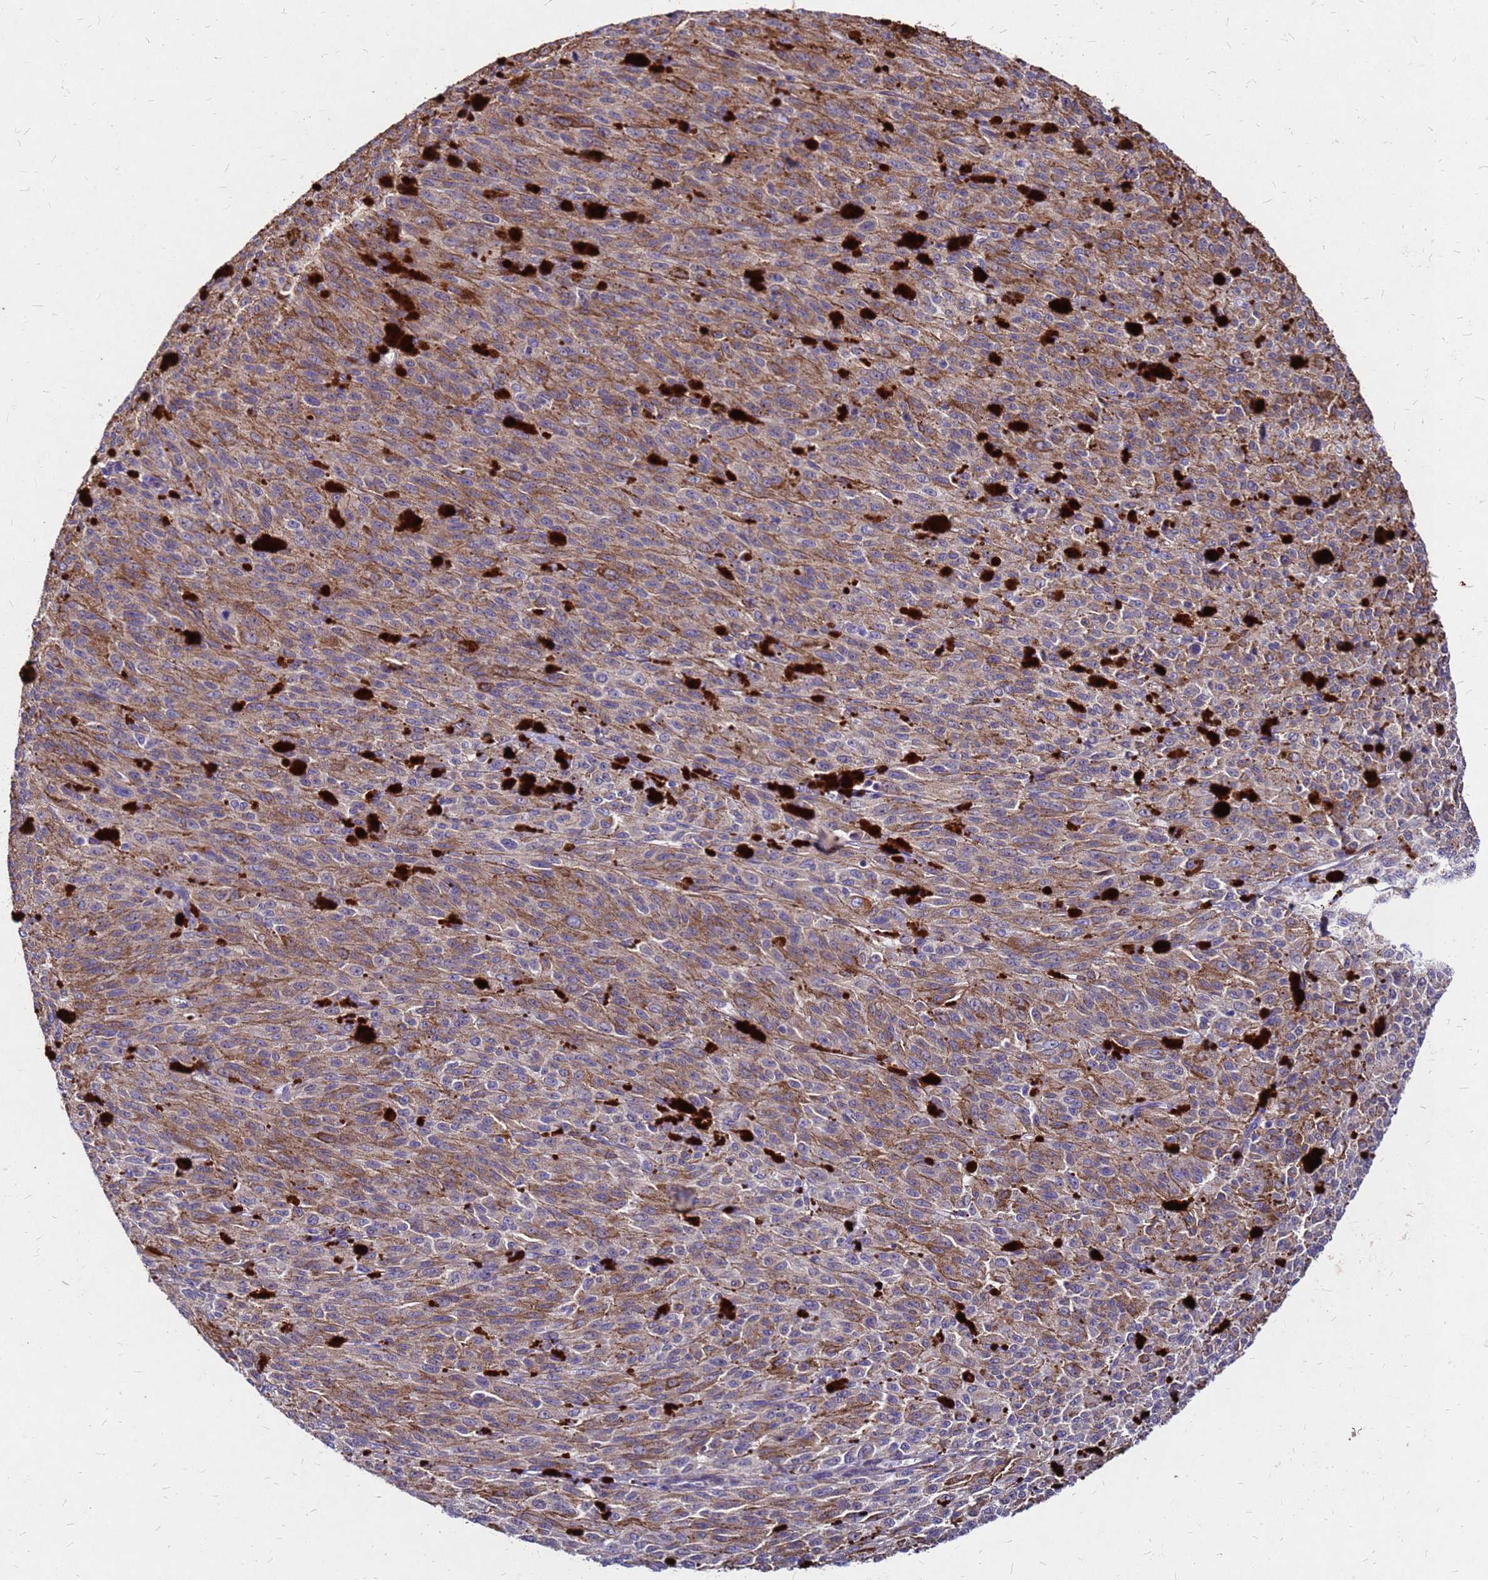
{"staining": {"intensity": "moderate", "quantity": ">75%", "location": "cytoplasmic/membranous"}, "tissue": "melanoma", "cell_type": "Tumor cells", "image_type": "cancer", "snomed": [{"axis": "morphology", "description": "Malignant melanoma, NOS"}, {"axis": "topography", "description": "Skin"}], "caption": "This is a photomicrograph of immunohistochemistry (IHC) staining of malignant melanoma, which shows moderate expression in the cytoplasmic/membranous of tumor cells.", "gene": "DUSP23", "patient": {"sex": "female", "age": 52}}